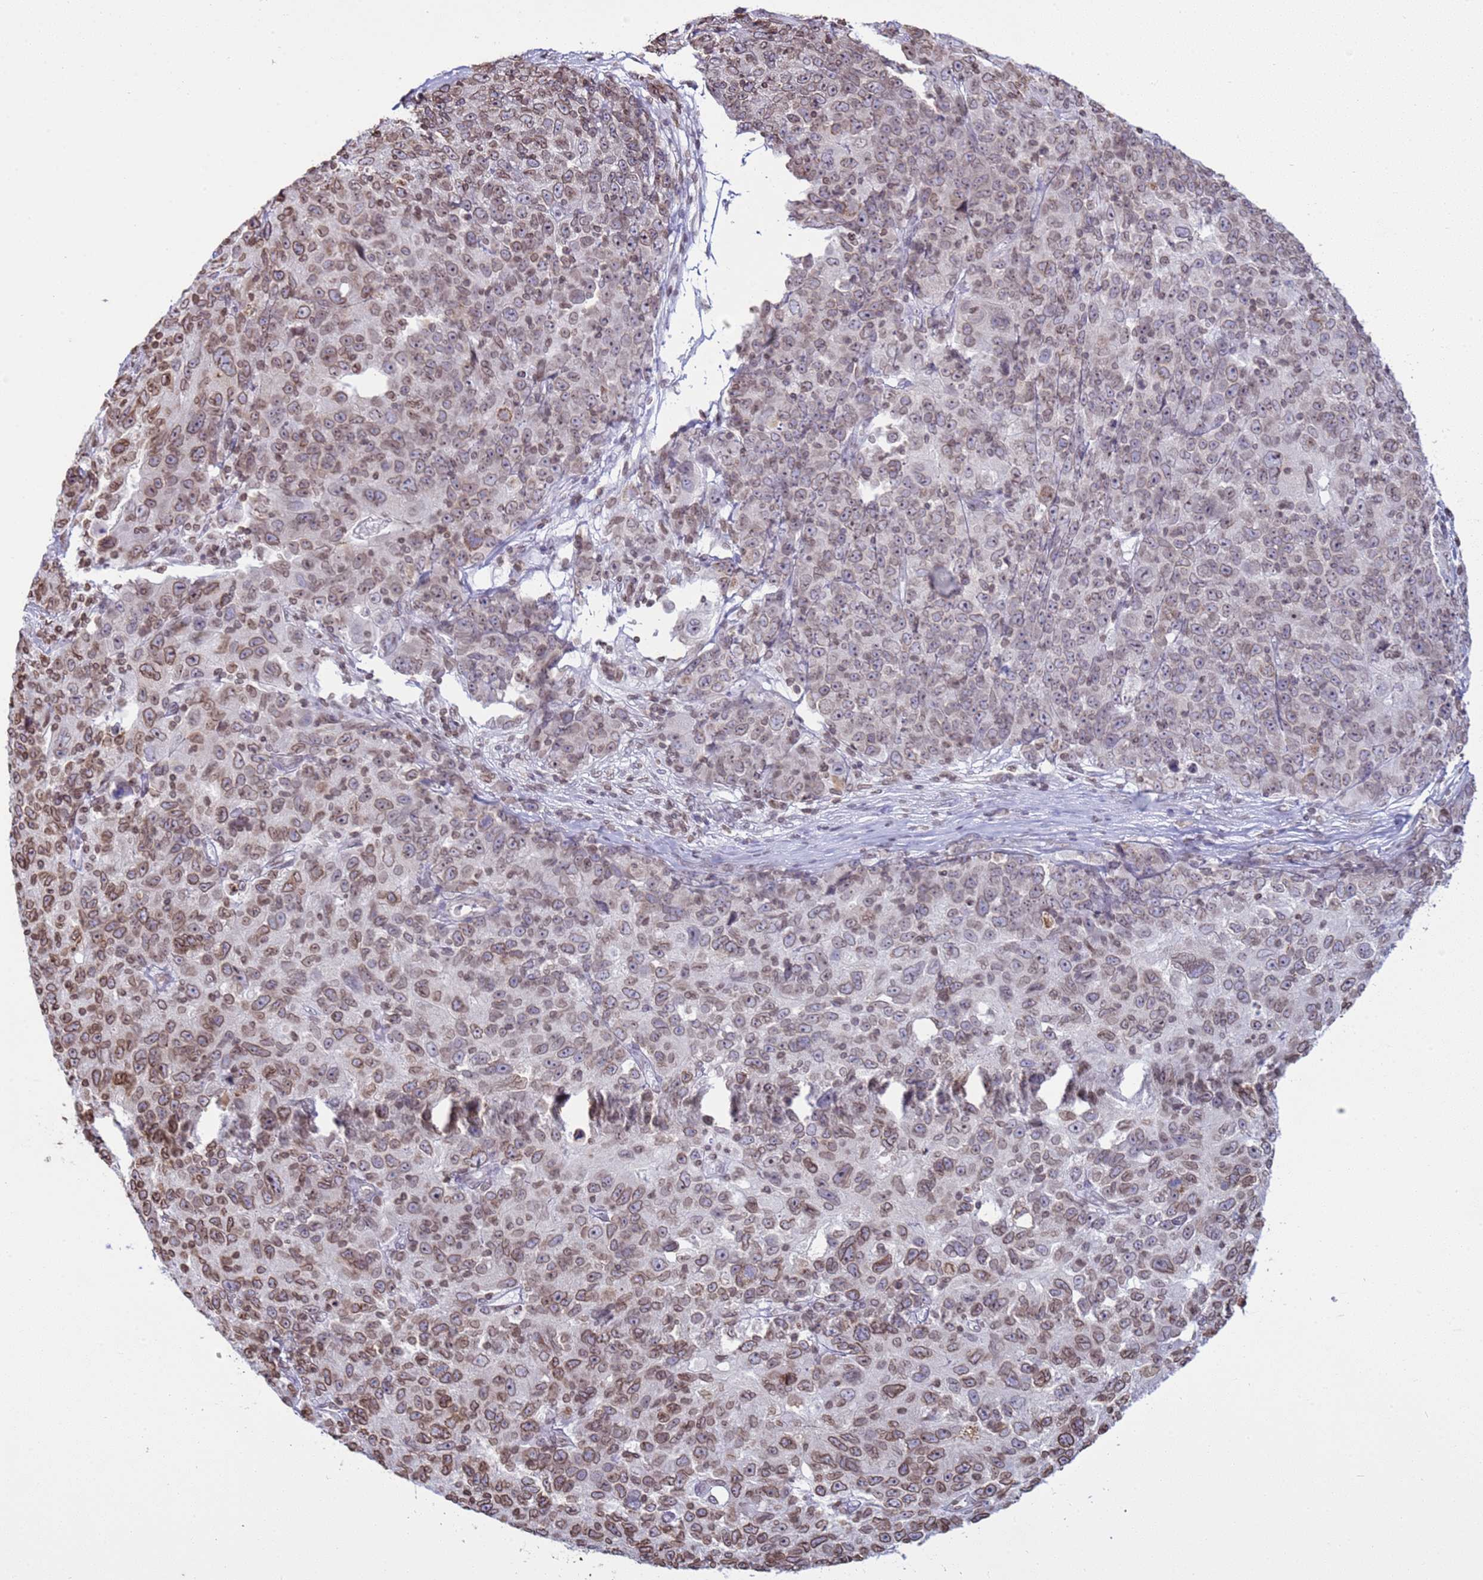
{"staining": {"intensity": "moderate", "quantity": "25%-75%", "location": "cytoplasmic/membranous,nuclear"}, "tissue": "ovarian cancer", "cell_type": "Tumor cells", "image_type": "cancer", "snomed": [{"axis": "morphology", "description": "Carcinoma, endometroid"}, {"axis": "topography", "description": "Ovary"}], "caption": "Immunohistochemical staining of human ovarian endometroid carcinoma displays medium levels of moderate cytoplasmic/membranous and nuclear protein expression in approximately 25%-75% of tumor cells. The staining was performed using DAB (3,3'-diaminobenzidine) to visualize the protein expression in brown, while the nuclei were stained in blue with hematoxylin (Magnification: 20x).", "gene": "DHX37", "patient": {"sex": "female", "age": 42}}